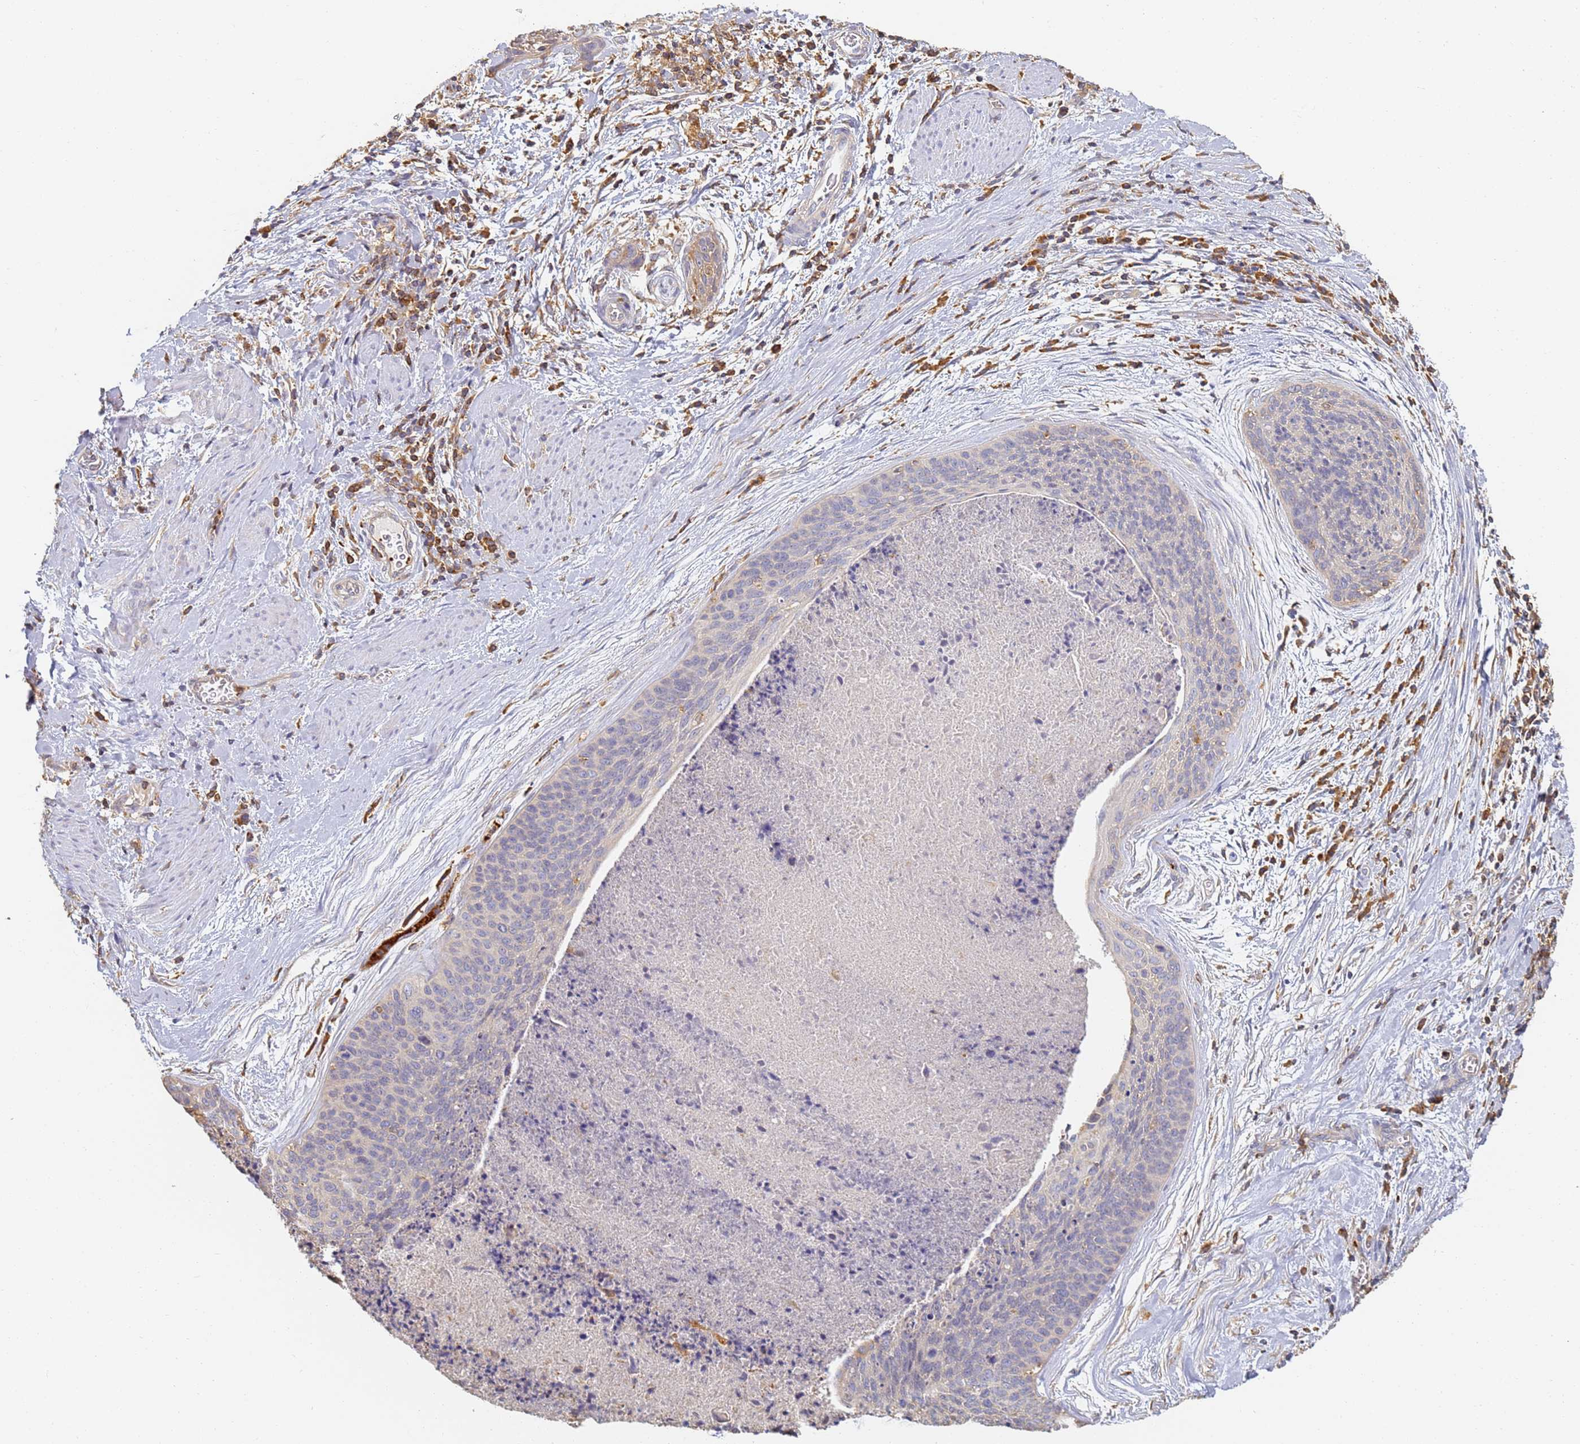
{"staining": {"intensity": "negative", "quantity": "none", "location": "none"}, "tissue": "cervical cancer", "cell_type": "Tumor cells", "image_type": "cancer", "snomed": [{"axis": "morphology", "description": "Squamous cell carcinoma, NOS"}, {"axis": "topography", "description": "Cervix"}], "caption": "Histopathology image shows no significant protein staining in tumor cells of cervical cancer.", "gene": "BIN2", "patient": {"sex": "female", "age": 55}}